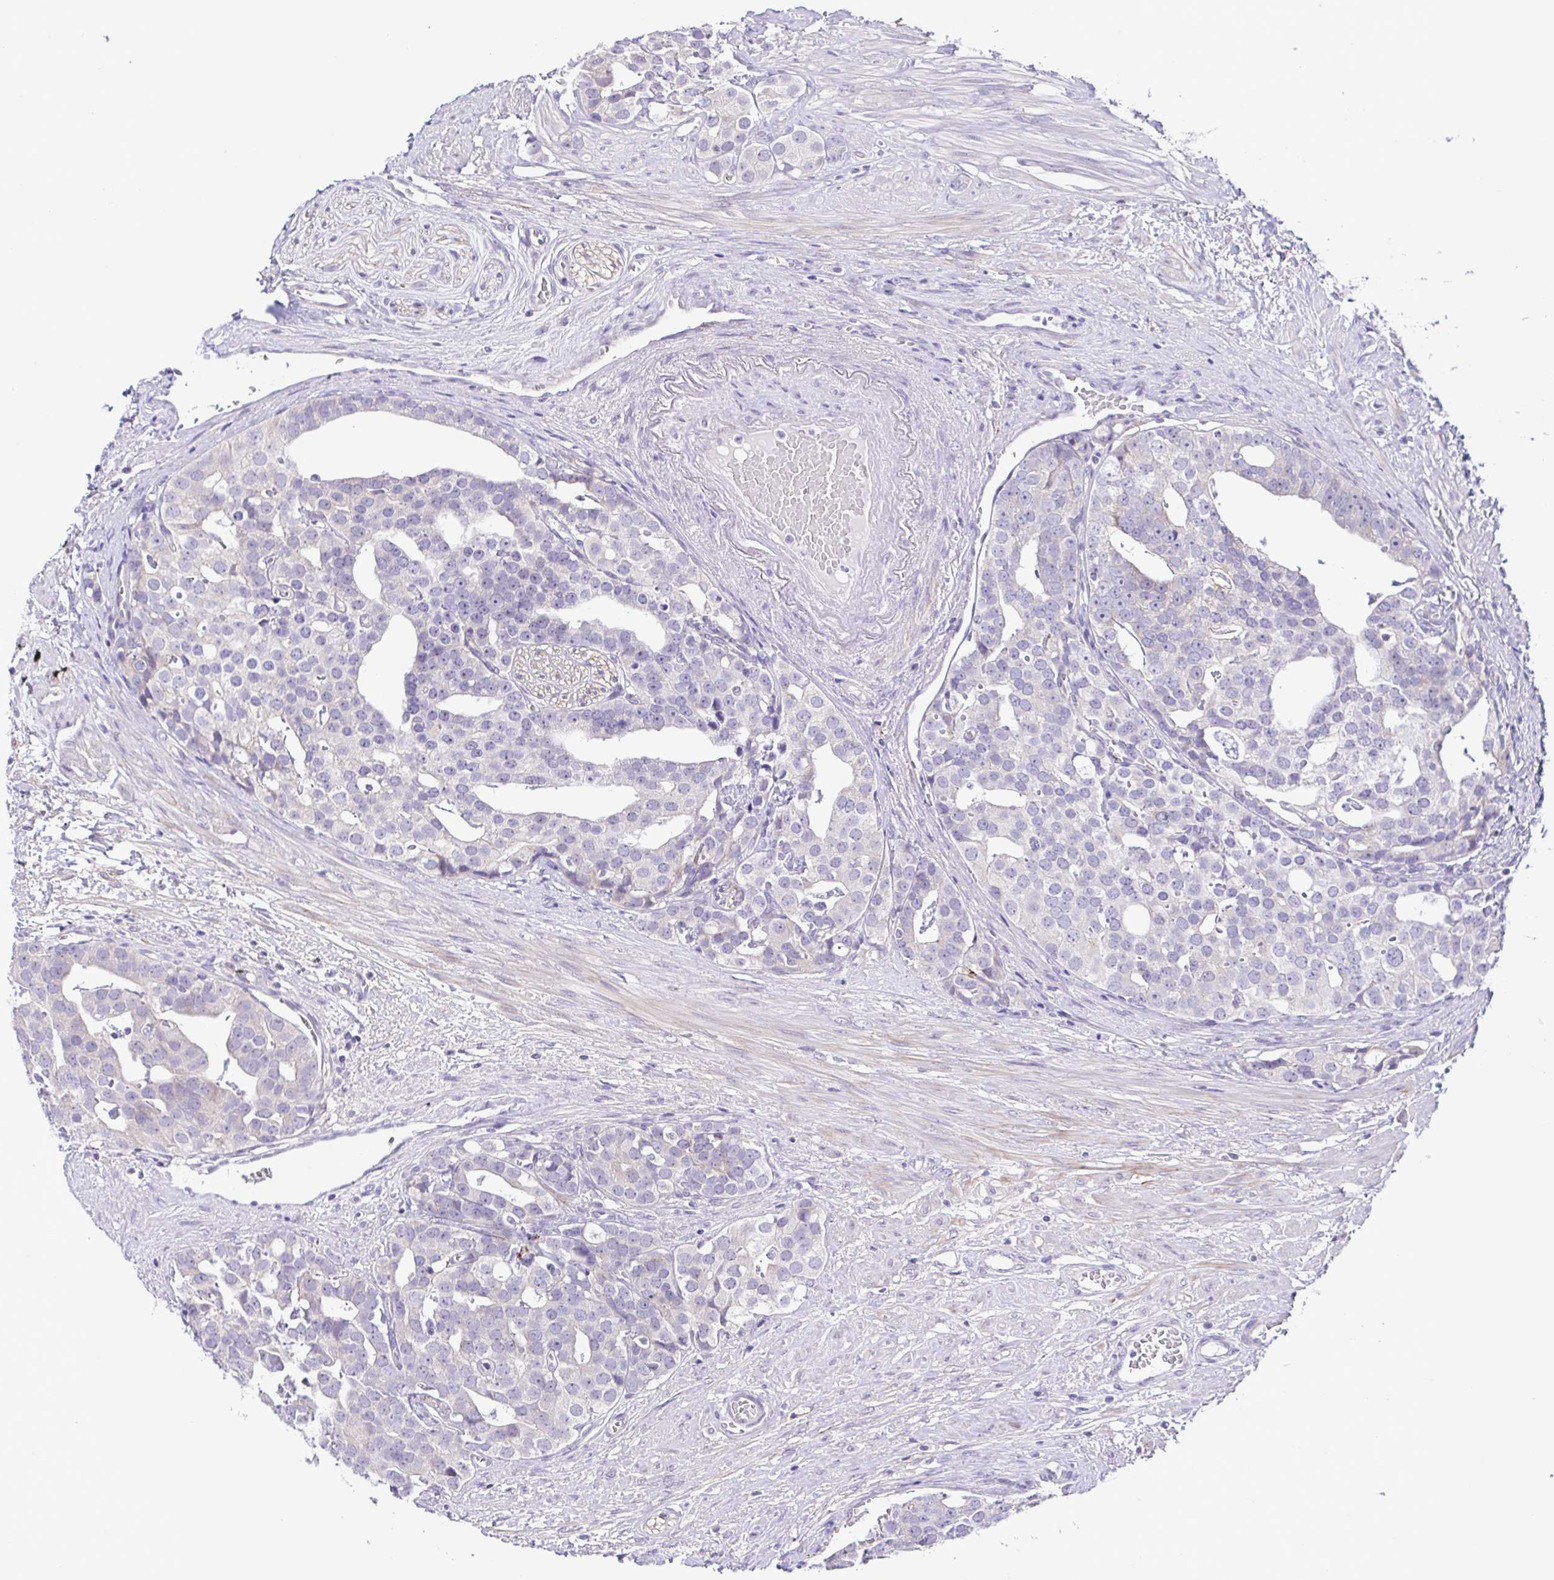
{"staining": {"intensity": "negative", "quantity": "none", "location": "none"}, "tissue": "prostate cancer", "cell_type": "Tumor cells", "image_type": "cancer", "snomed": [{"axis": "morphology", "description": "Adenocarcinoma, High grade"}, {"axis": "topography", "description": "Prostate"}], "caption": "Histopathology image shows no protein positivity in tumor cells of adenocarcinoma (high-grade) (prostate) tissue.", "gene": "DCLK2", "patient": {"sex": "male", "age": 71}}